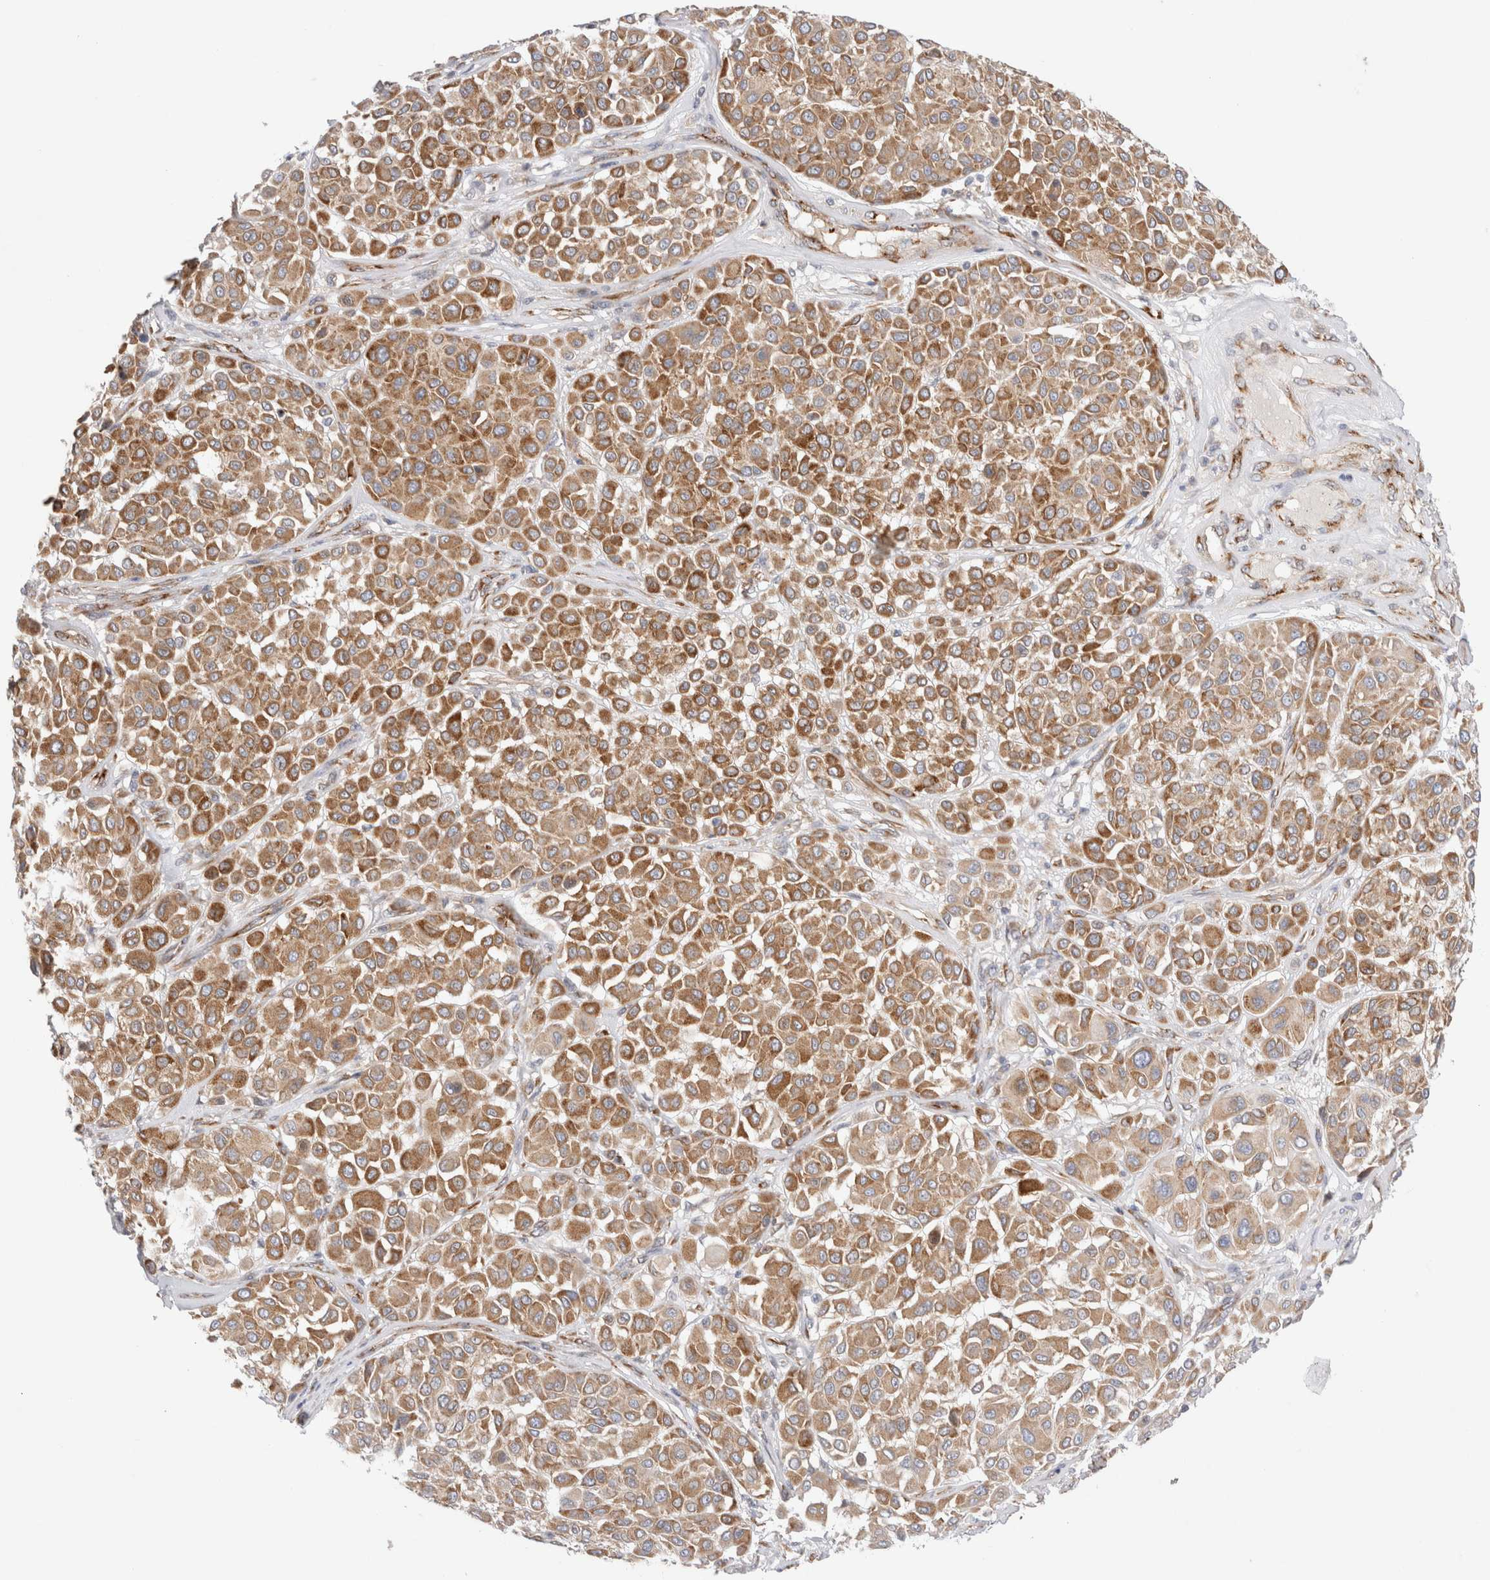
{"staining": {"intensity": "moderate", "quantity": ">75%", "location": "cytoplasmic/membranous"}, "tissue": "melanoma", "cell_type": "Tumor cells", "image_type": "cancer", "snomed": [{"axis": "morphology", "description": "Malignant melanoma, Metastatic site"}, {"axis": "topography", "description": "Soft tissue"}], "caption": "The micrograph shows immunohistochemical staining of melanoma. There is moderate cytoplasmic/membranous staining is present in approximately >75% of tumor cells.", "gene": "CNPY4", "patient": {"sex": "male", "age": 41}}